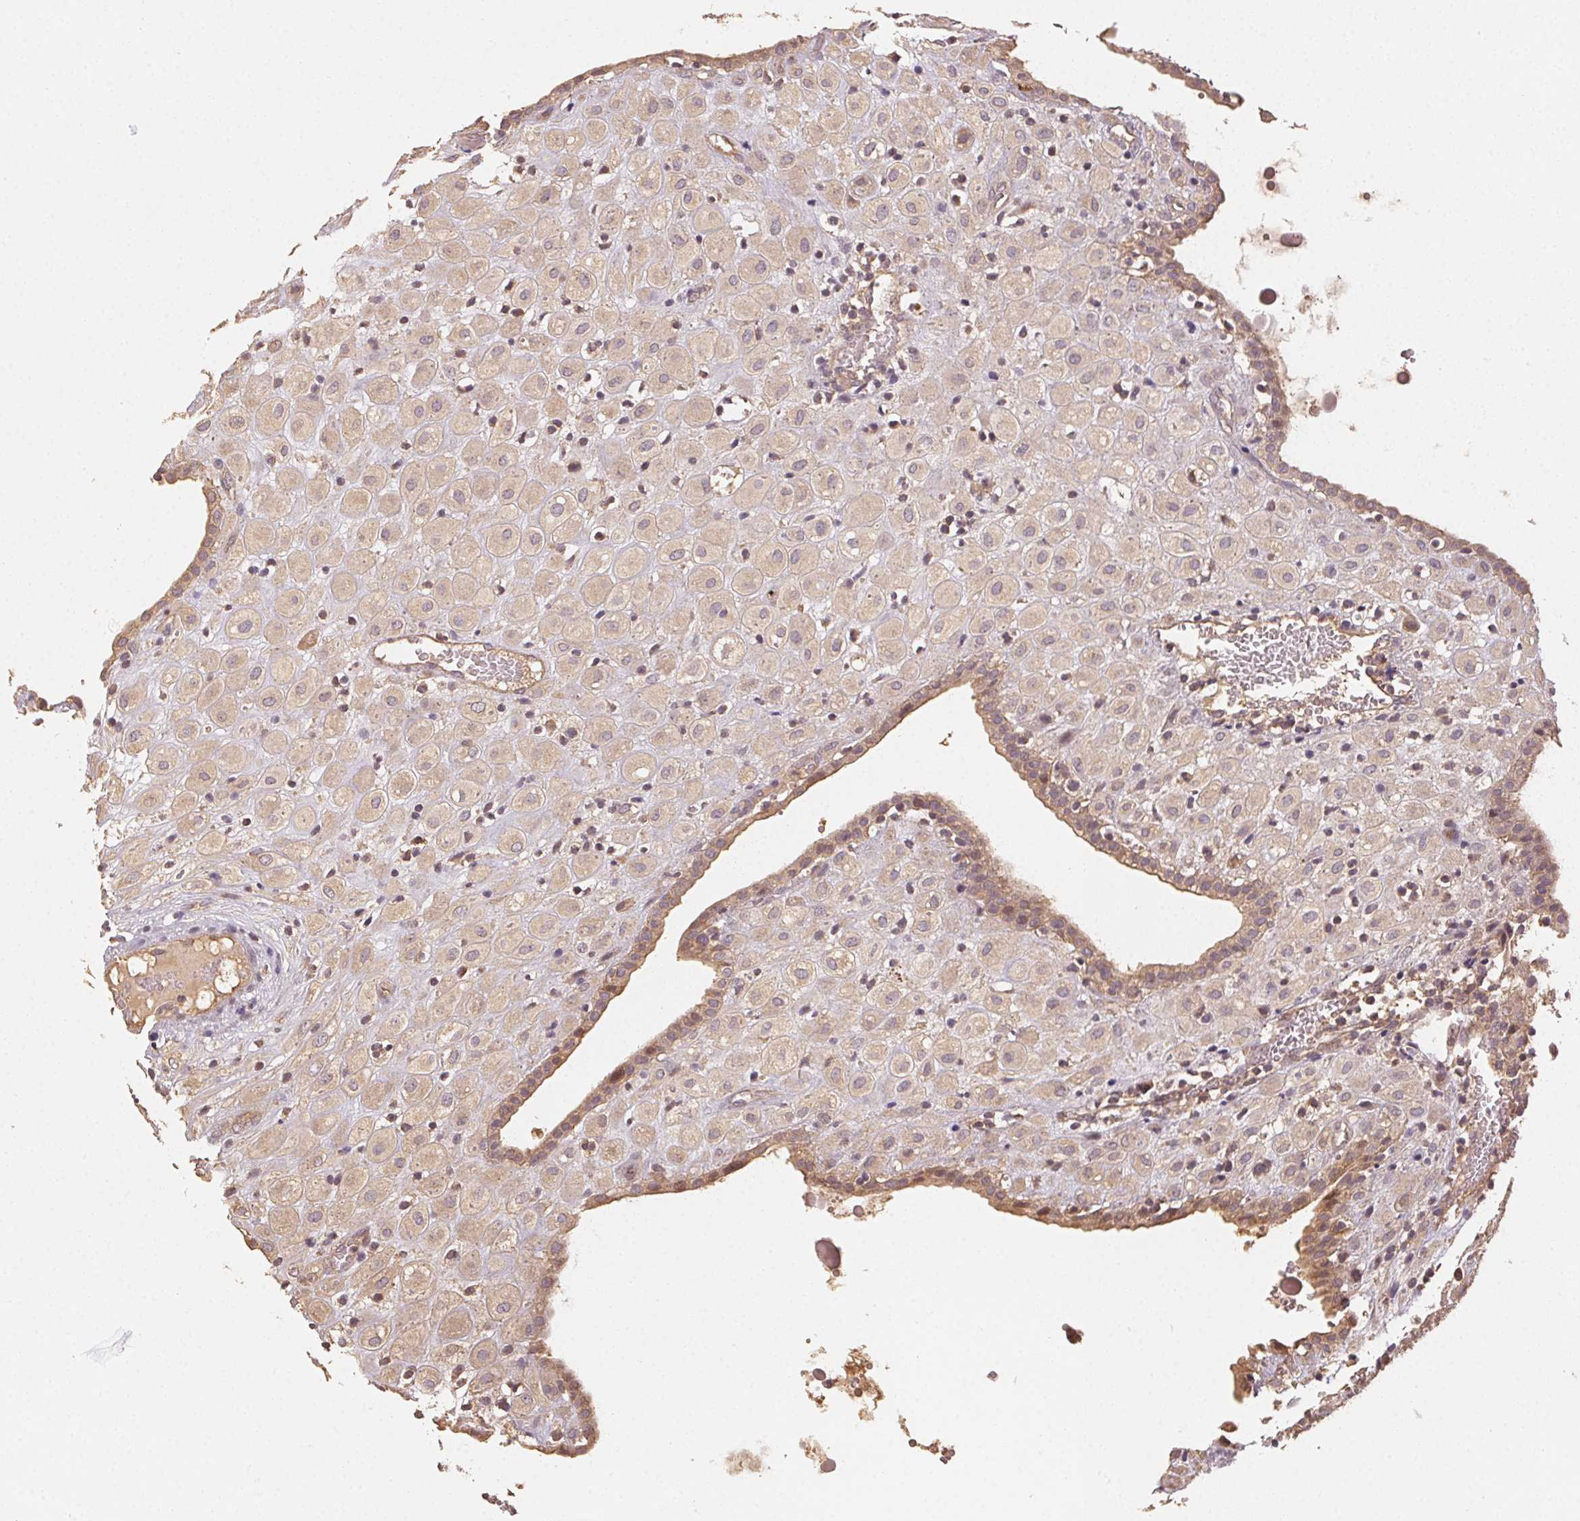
{"staining": {"intensity": "moderate", "quantity": ">75%", "location": "cytoplasmic/membranous"}, "tissue": "placenta", "cell_type": "Decidual cells", "image_type": "normal", "snomed": [{"axis": "morphology", "description": "Normal tissue, NOS"}, {"axis": "topography", "description": "Placenta"}], "caption": "Placenta stained with a brown dye displays moderate cytoplasmic/membranous positive positivity in approximately >75% of decidual cells.", "gene": "RALA", "patient": {"sex": "female", "age": 24}}